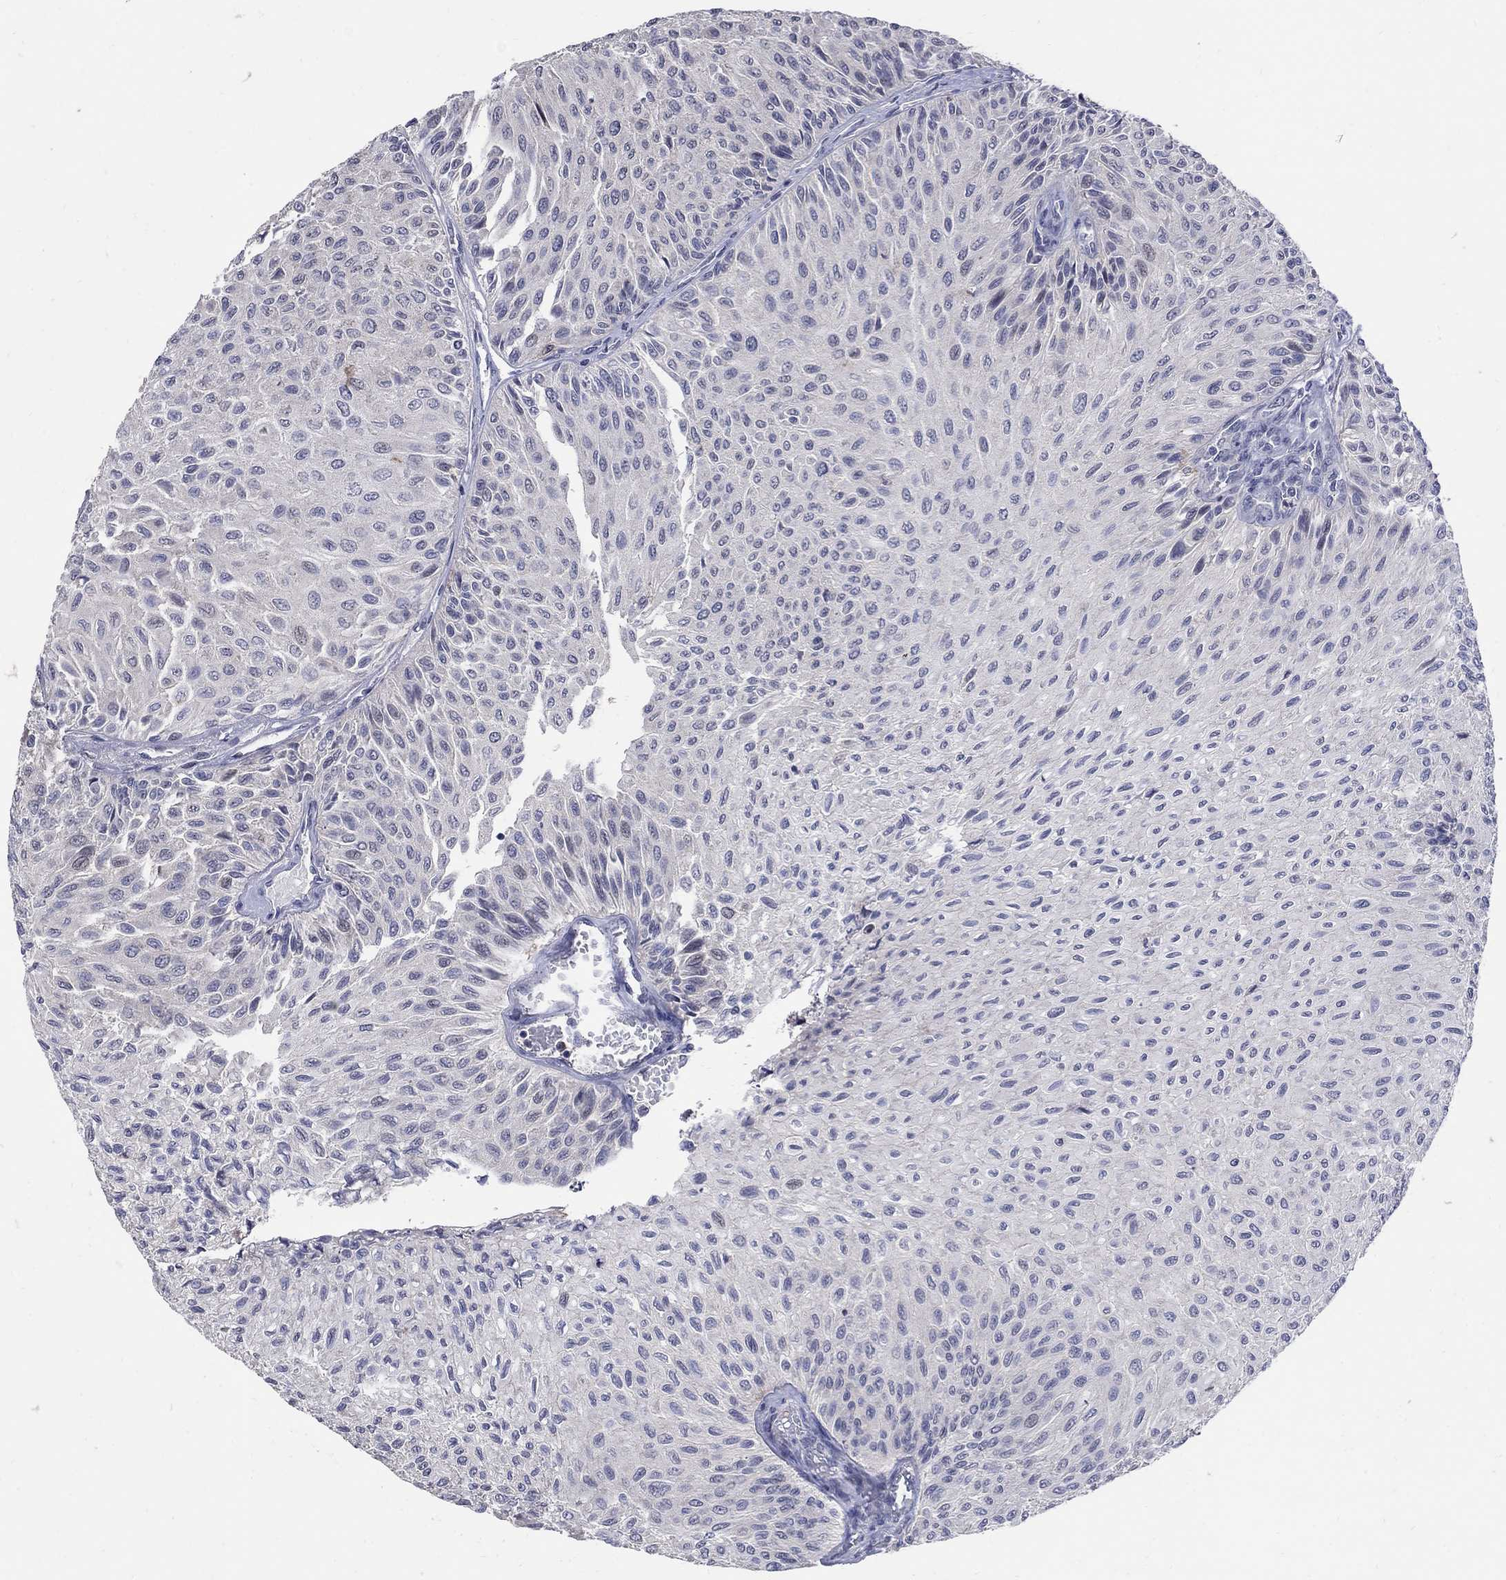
{"staining": {"intensity": "negative", "quantity": "none", "location": "none"}, "tissue": "urothelial cancer", "cell_type": "Tumor cells", "image_type": "cancer", "snomed": [{"axis": "morphology", "description": "Urothelial carcinoma, Low grade"}, {"axis": "topography", "description": "Urinary bladder"}], "caption": "Immunohistochemistry (IHC) photomicrograph of urothelial cancer stained for a protein (brown), which demonstrates no expression in tumor cells.", "gene": "CETN1", "patient": {"sex": "male", "age": 78}}